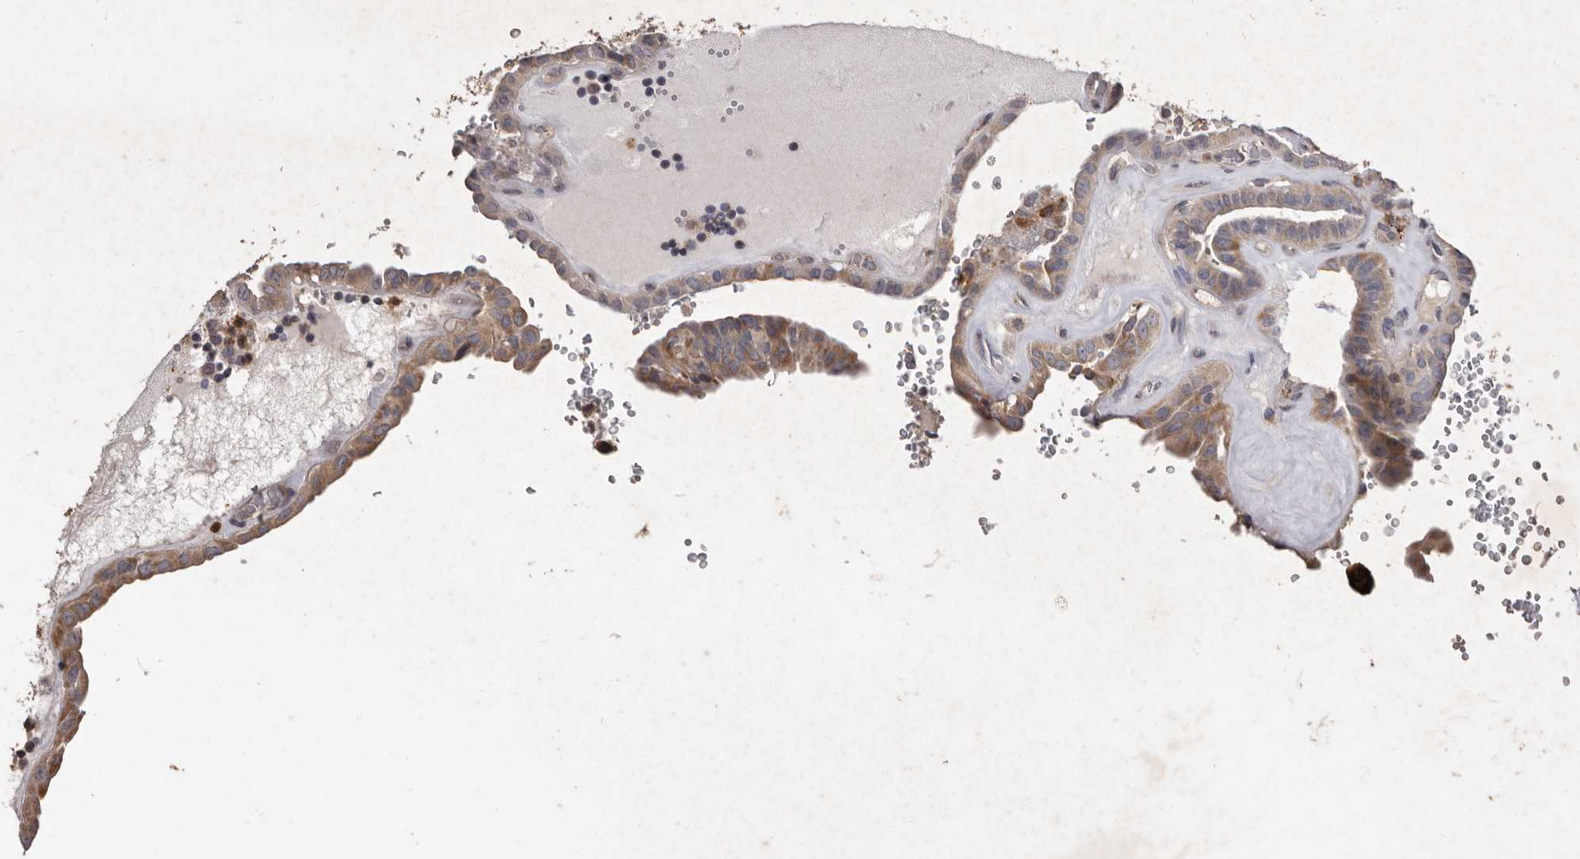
{"staining": {"intensity": "moderate", "quantity": ">75%", "location": "cytoplasmic/membranous"}, "tissue": "thyroid cancer", "cell_type": "Tumor cells", "image_type": "cancer", "snomed": [{"axis": "morphology", "description": "Papillary adenocarcinoma, NOS"}, {"axis": "topography", "description": "Thyroid gland"}], "caption": "An image of human papillary adenocarcinoma (thyroid) stained for a protein displays moderate cytoplasmic/membranous brown staining in tumor cells.", "gene": "CXCL14", "patient": {"sex": "male", "age": 77}}